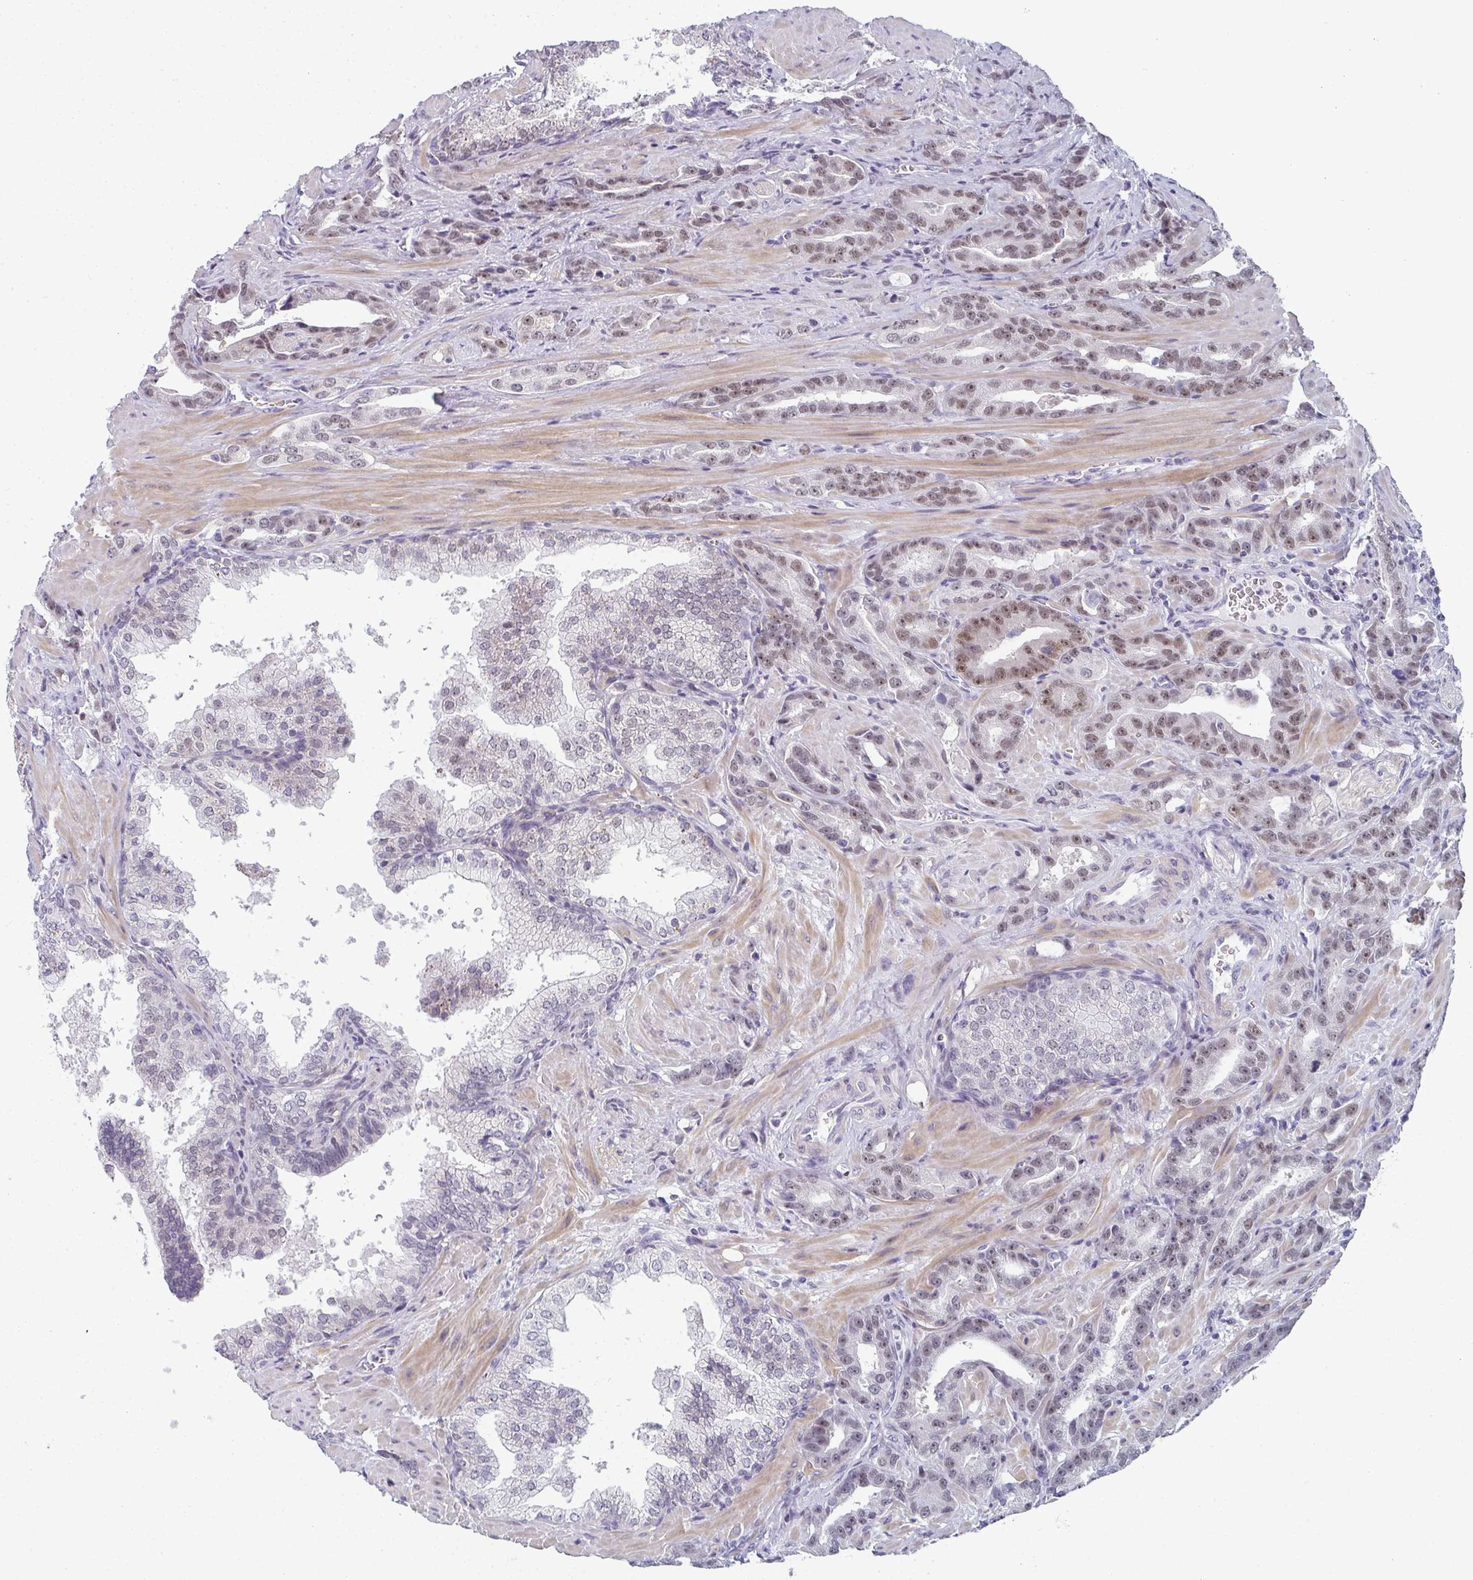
{"staining": {"intensity": "moderate", "quantity": "25%-75%", "location": "nuclear"}, "tissue": "prostate cancer", "cell_type": "Tumor cells", "image_type": "cancer", "snomed": [{"axis": "morphology", "description": "Adenocarcinoma, High grade"}, {"axis": "topography", "description": "Prostate"}], "caption": "Immunohistochemical staining of human high-grade adenocarcinoma (prostate) demonstrates moderate nuclear protein expression in approximately 25%-75% of tumor cells.", "gene": "PYCR3", "patient": {"sex": "male", "age": 65}}